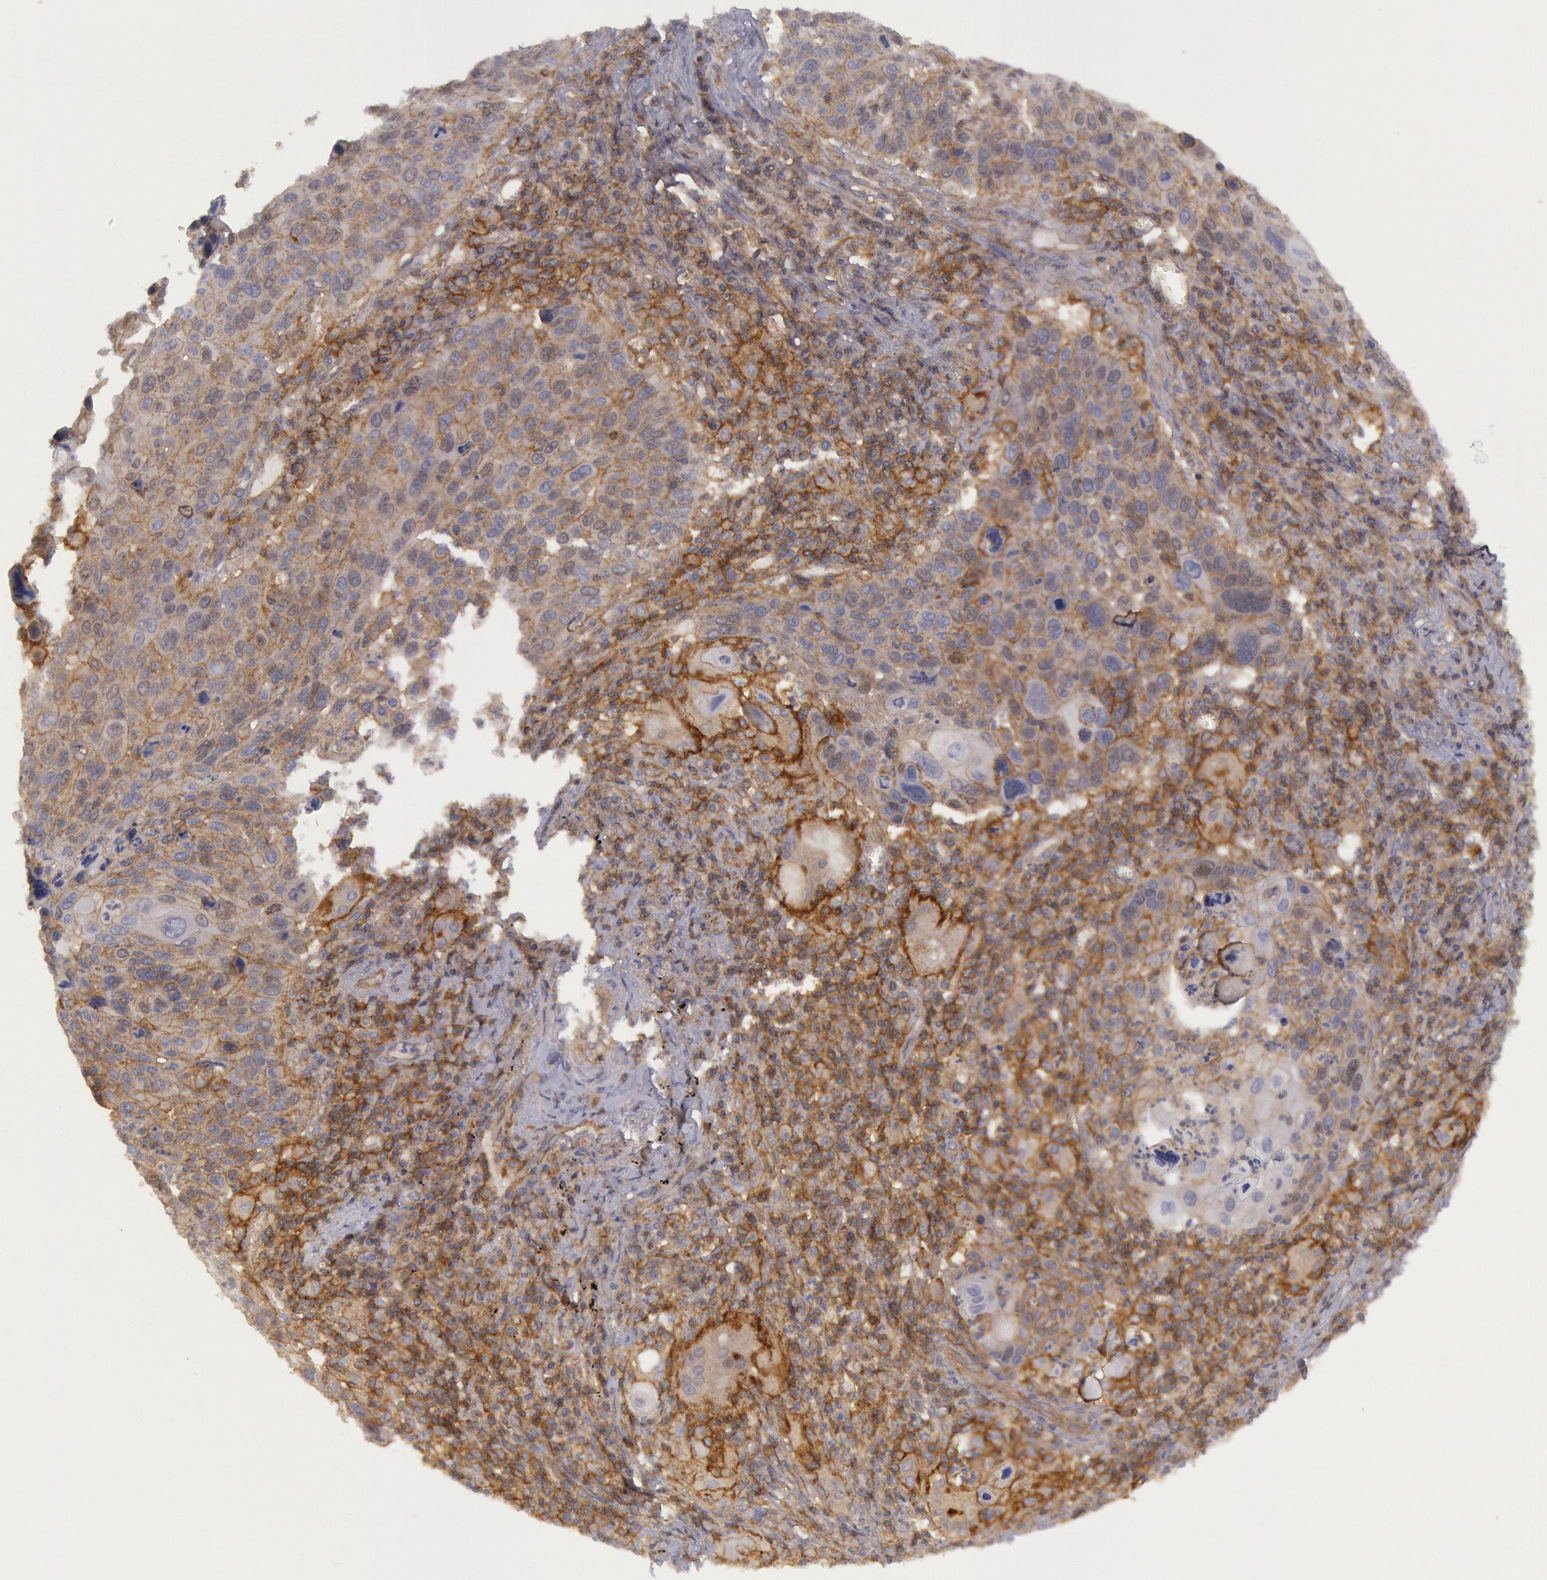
{"staining": {"intensity": "moderate", "quantity": ">75%", "location": "cytoplasmic/membranous"}, "tissue": "lung cancer", "cell_type": "Tumor cells", "image_type": "cancer", "snomed": [{"axis": "morphology", "description": "Squamous cell carcinoma, NOS"}, {"axis": "topography", "description": "Lung"}], "caption": "High-magnification brightfield microscopy of lung squamous cell carcinoma stained with DAB (brown) and counterstained with hematoxylin (blue). tumor cells exhibit moderate cytoplasmic/membranous staining is appreciated in approximately>75% of cells.", "gene": "STX4", "patient": {"sex": "male", "age": 68}}